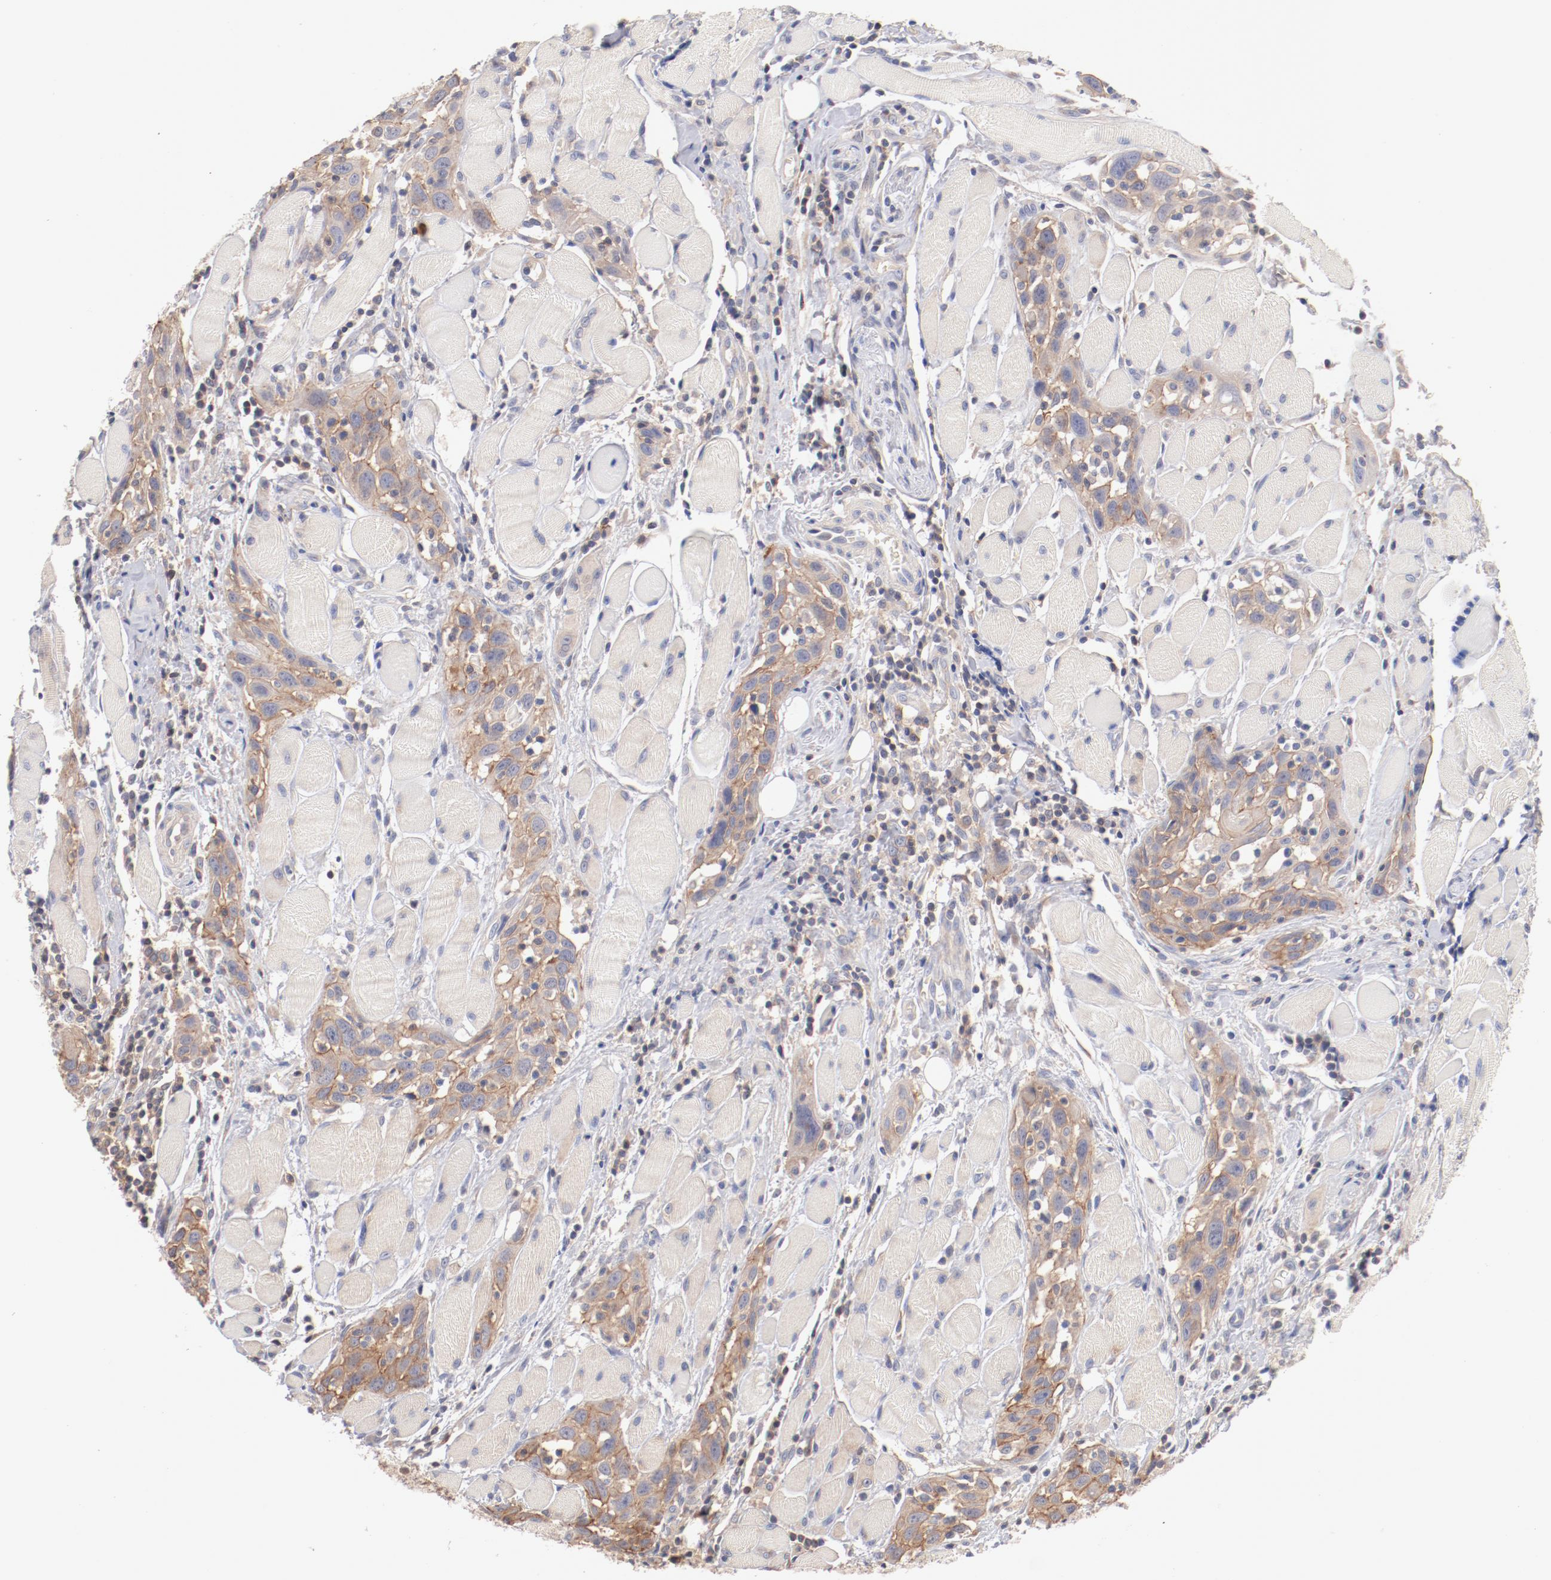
{"staining": {"intensity": "weak", "quantity": "<25%", "location": "cytoplasmic/membranous"}, "tissue": "head and neck cancer", "cell_type": "Tumor cells", "image_type": "cancer", "snomed": [{"axis": "morphology", "description": "Squamous cell carcinoma, NOS"}, {"axis": "topography", "description": "Oral tissue"}, {"axis": "topography", "description": "Head-Neck"}], "caption": "Image shows no protein staining in tumor cells of head and neck cancer (squamous cell carcinoma) tissue.", "gene": "SETD3", "patient": {"sex": "female", "age": 50}}